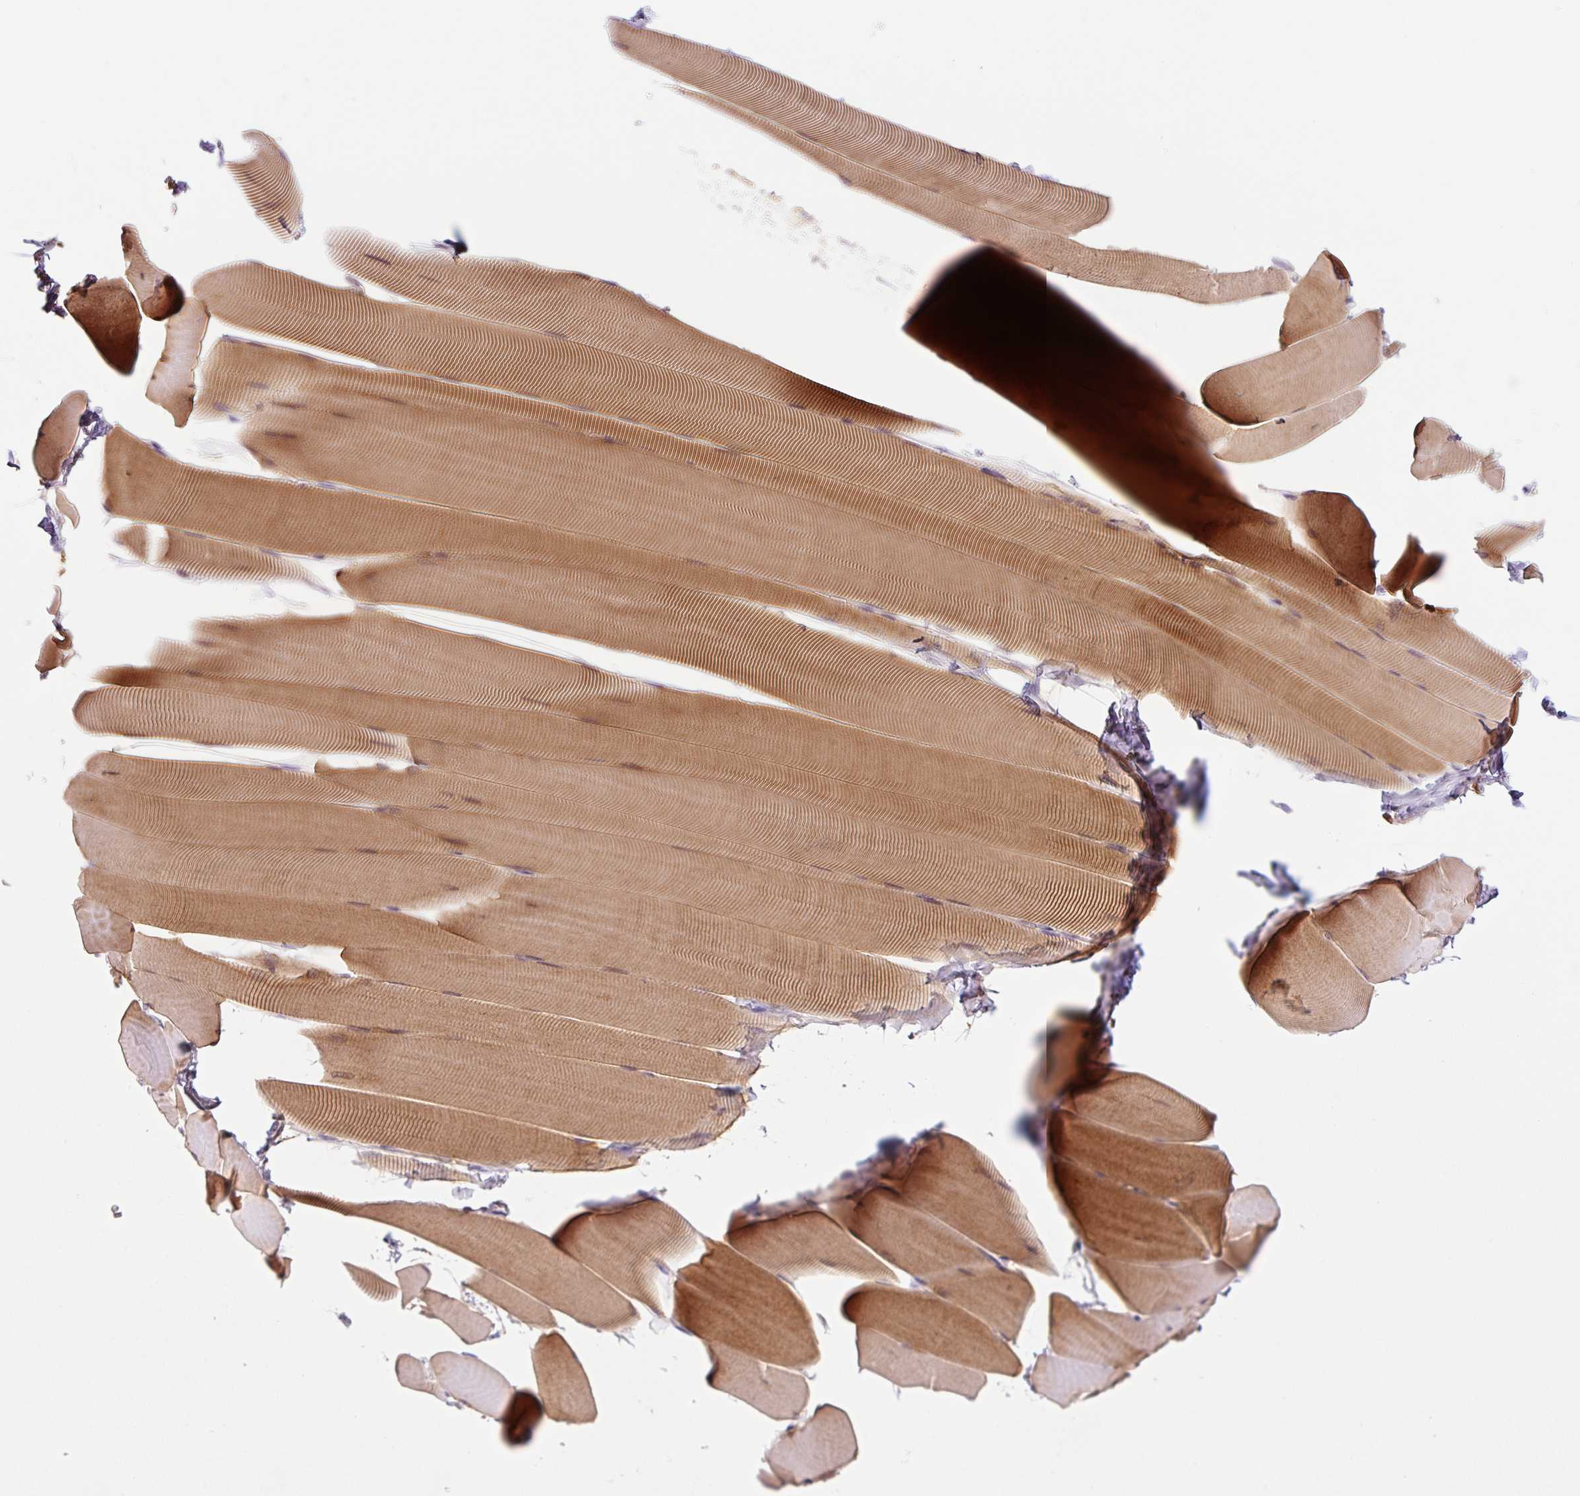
{"staining": {"intensity": "strong", "quantity": "25%-75%", "location": "cytoplasmic/membranous"}, "tissue": "skeletal muscle", "cell_type": "Myocytes", "image_type": "normal", "snomed": [{"axis": "morphology", "description": "Normal tissue, NOS"}, {"axis": "topography", "description": "Skeletal muscle"}], "caption": "Human skeletal muscle stained with a brown dye exhibits strong cytoplasmic/membranous positive expression in about 25%-75% of myocytes.", "gene": "PRKAA2", "patient": {"sex": "male", "age": 25}}